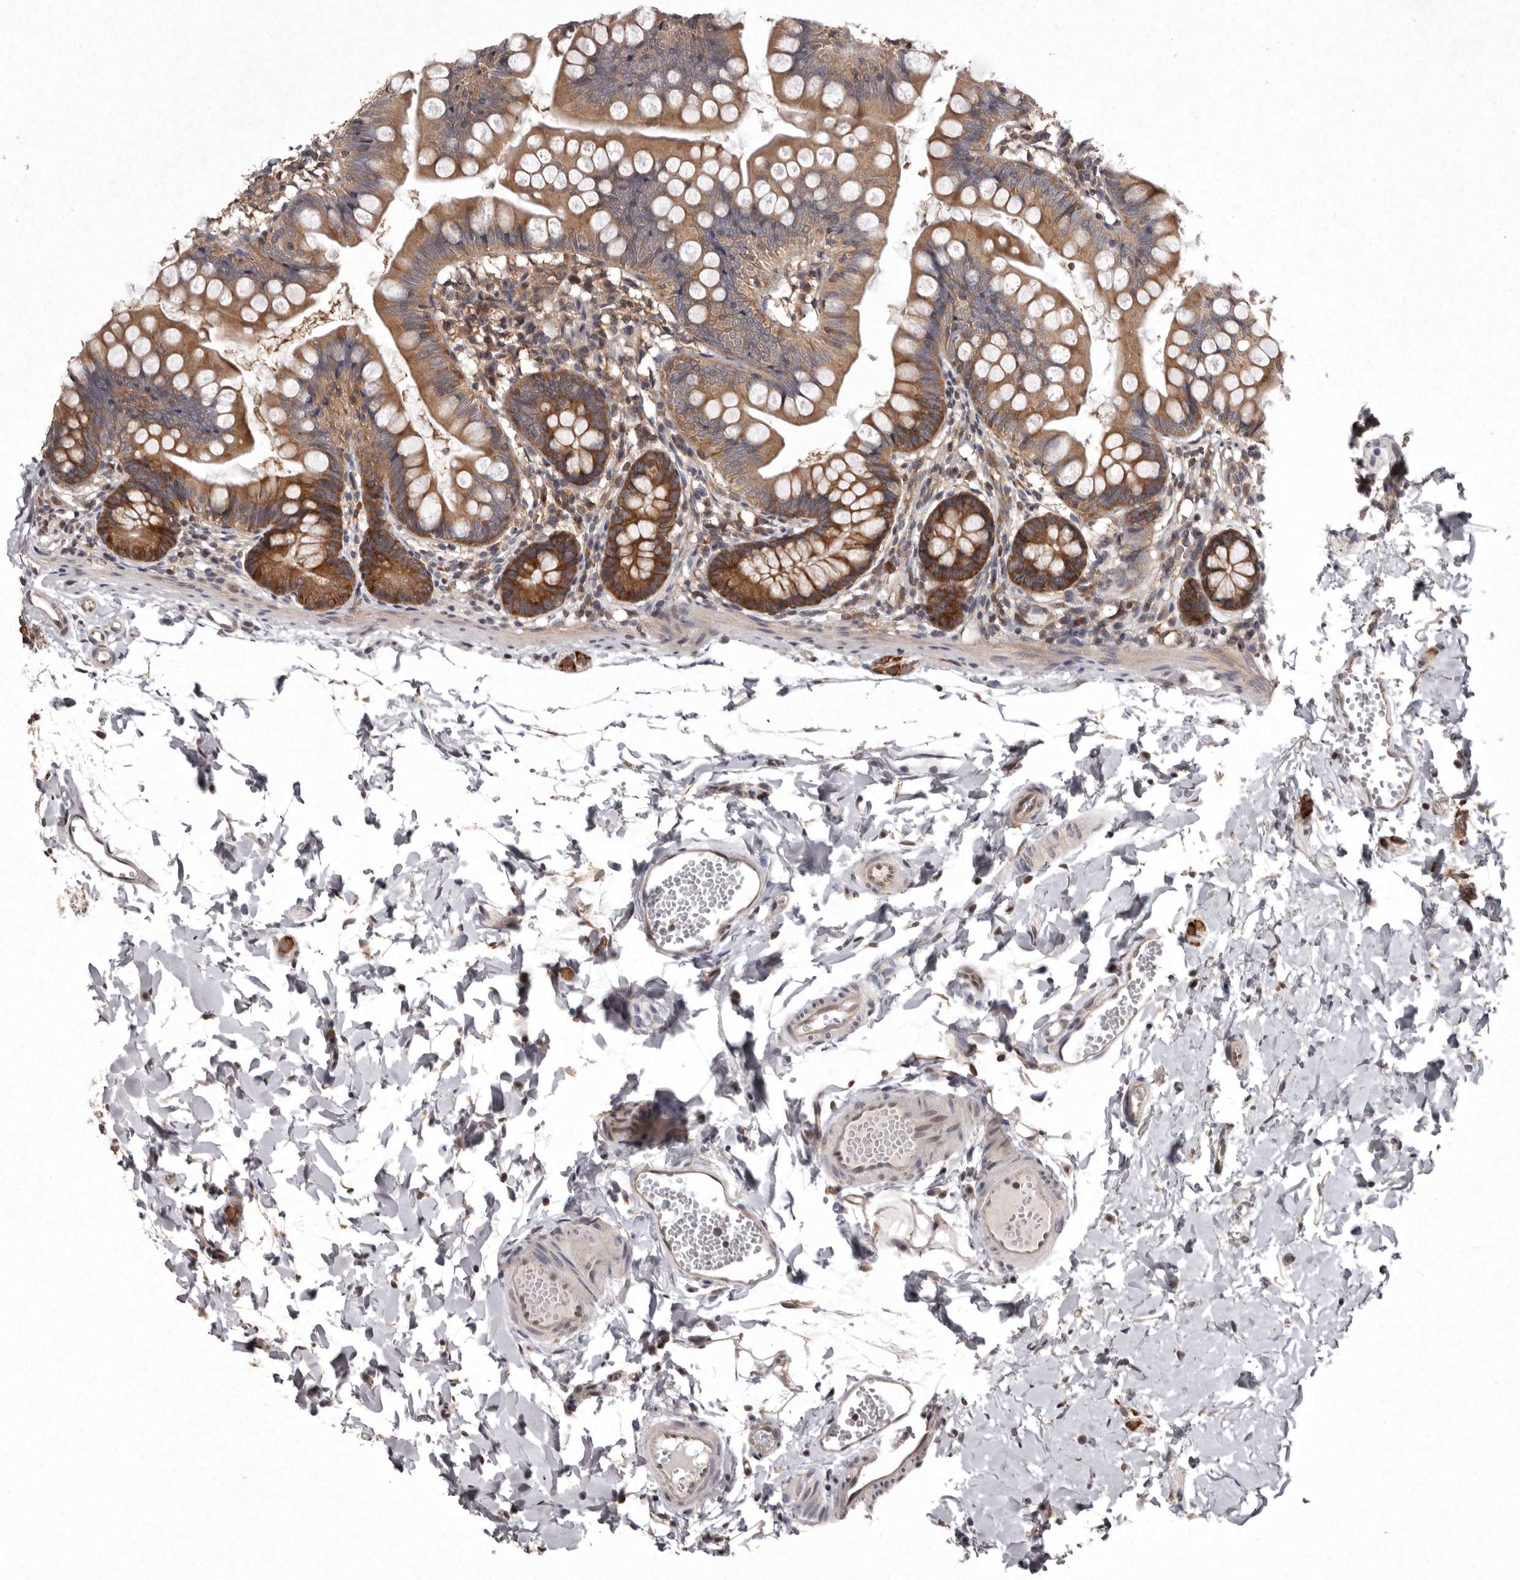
{"staining": {"intensity": "strong", "quantity": "25%-75%", "location": "cytoplasmic/membranous"}, "tissue": "small intestine", "cell_type": "Glandular cells", "image_type": "normal", "snomed": [{"axis": "morphology", "description": "Normal tissue, NOS"}, {"axis": "topography", "description": "Small intestine"}], "caption": "Immunohistochemical staining of normal small intestine displays 25%-75% levels of strong cytoplasmic/membranous protein expression in about 25%-75% of glandular cells.", "gene": "DARS1", "patient": {"sex": "male", "age": 7}}